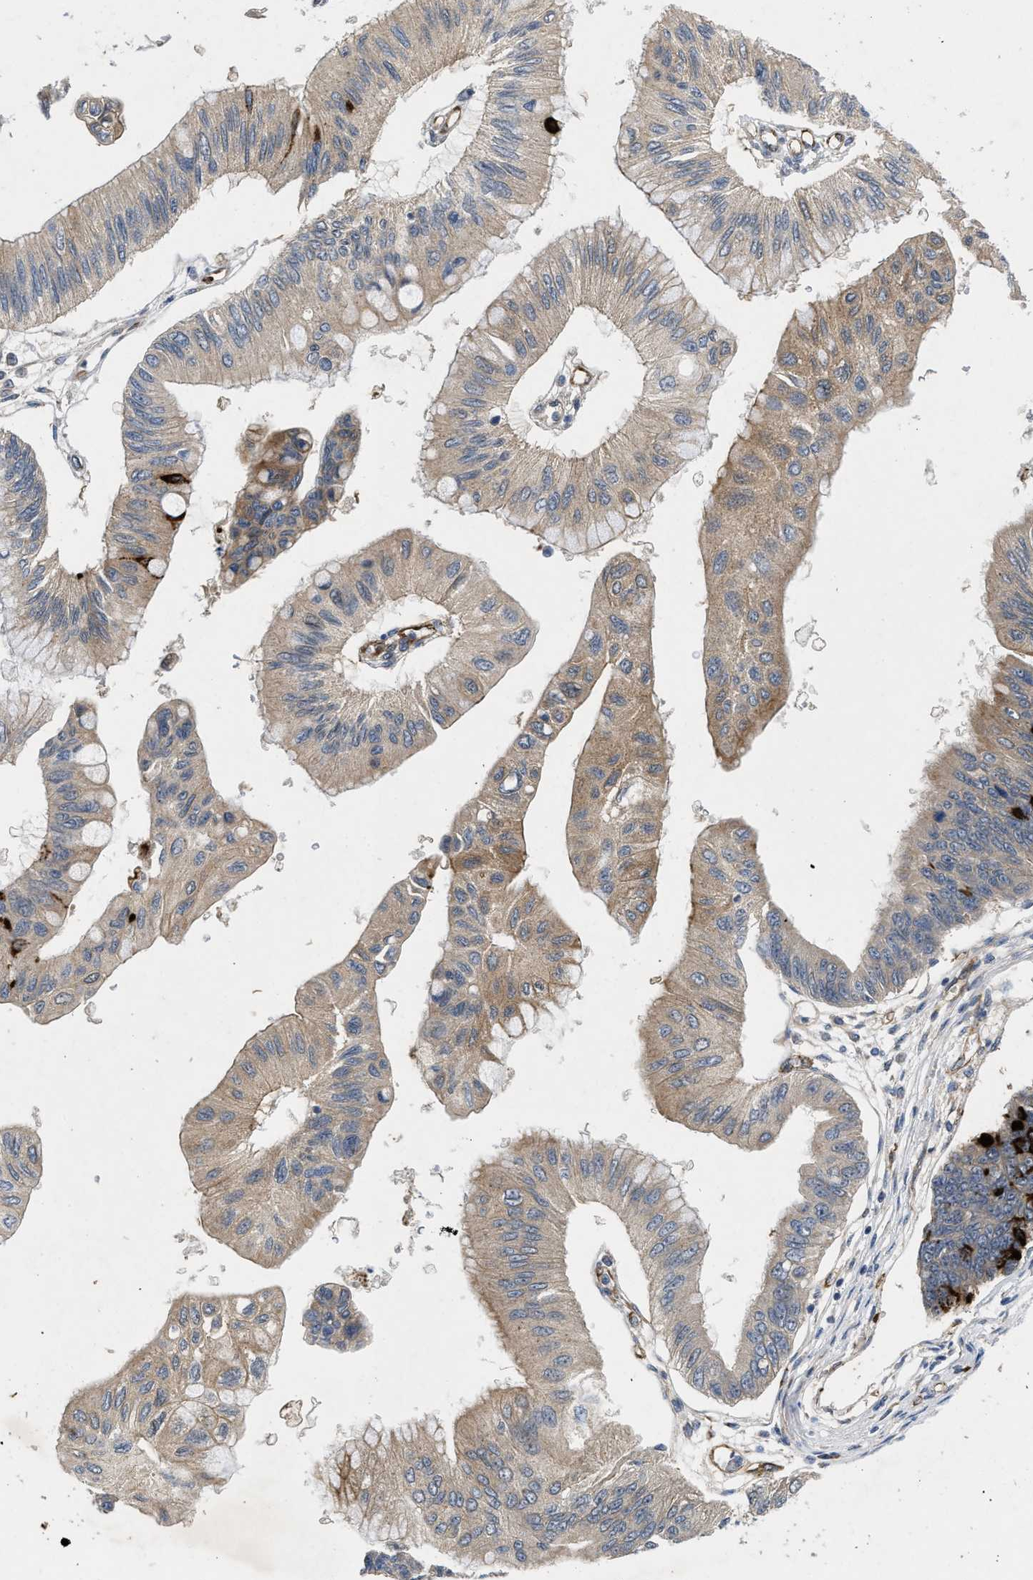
{"staining": {"intensity": "weak", "quantity": ">75%", "location": "cytoplasmic/membranous"}, "tissue": "pancreatic cancer", "cell_type": "Tumor cells", "image_type": "cancer", "snomed": [{"axis": "morphology", "description": "Adenocarcinoma, NOS"}, {"axis": "topography", "description": "Pancreas"}], "caption": "Immunohistochemical staining of pancreatic cancer (adenocarcinoma) demonstrates weak cytoplasmic/membranous protein staining in about >75% of tumor cells.", "gene": "HSPA12B", "patient": {"sex": "female", "age": 77}}